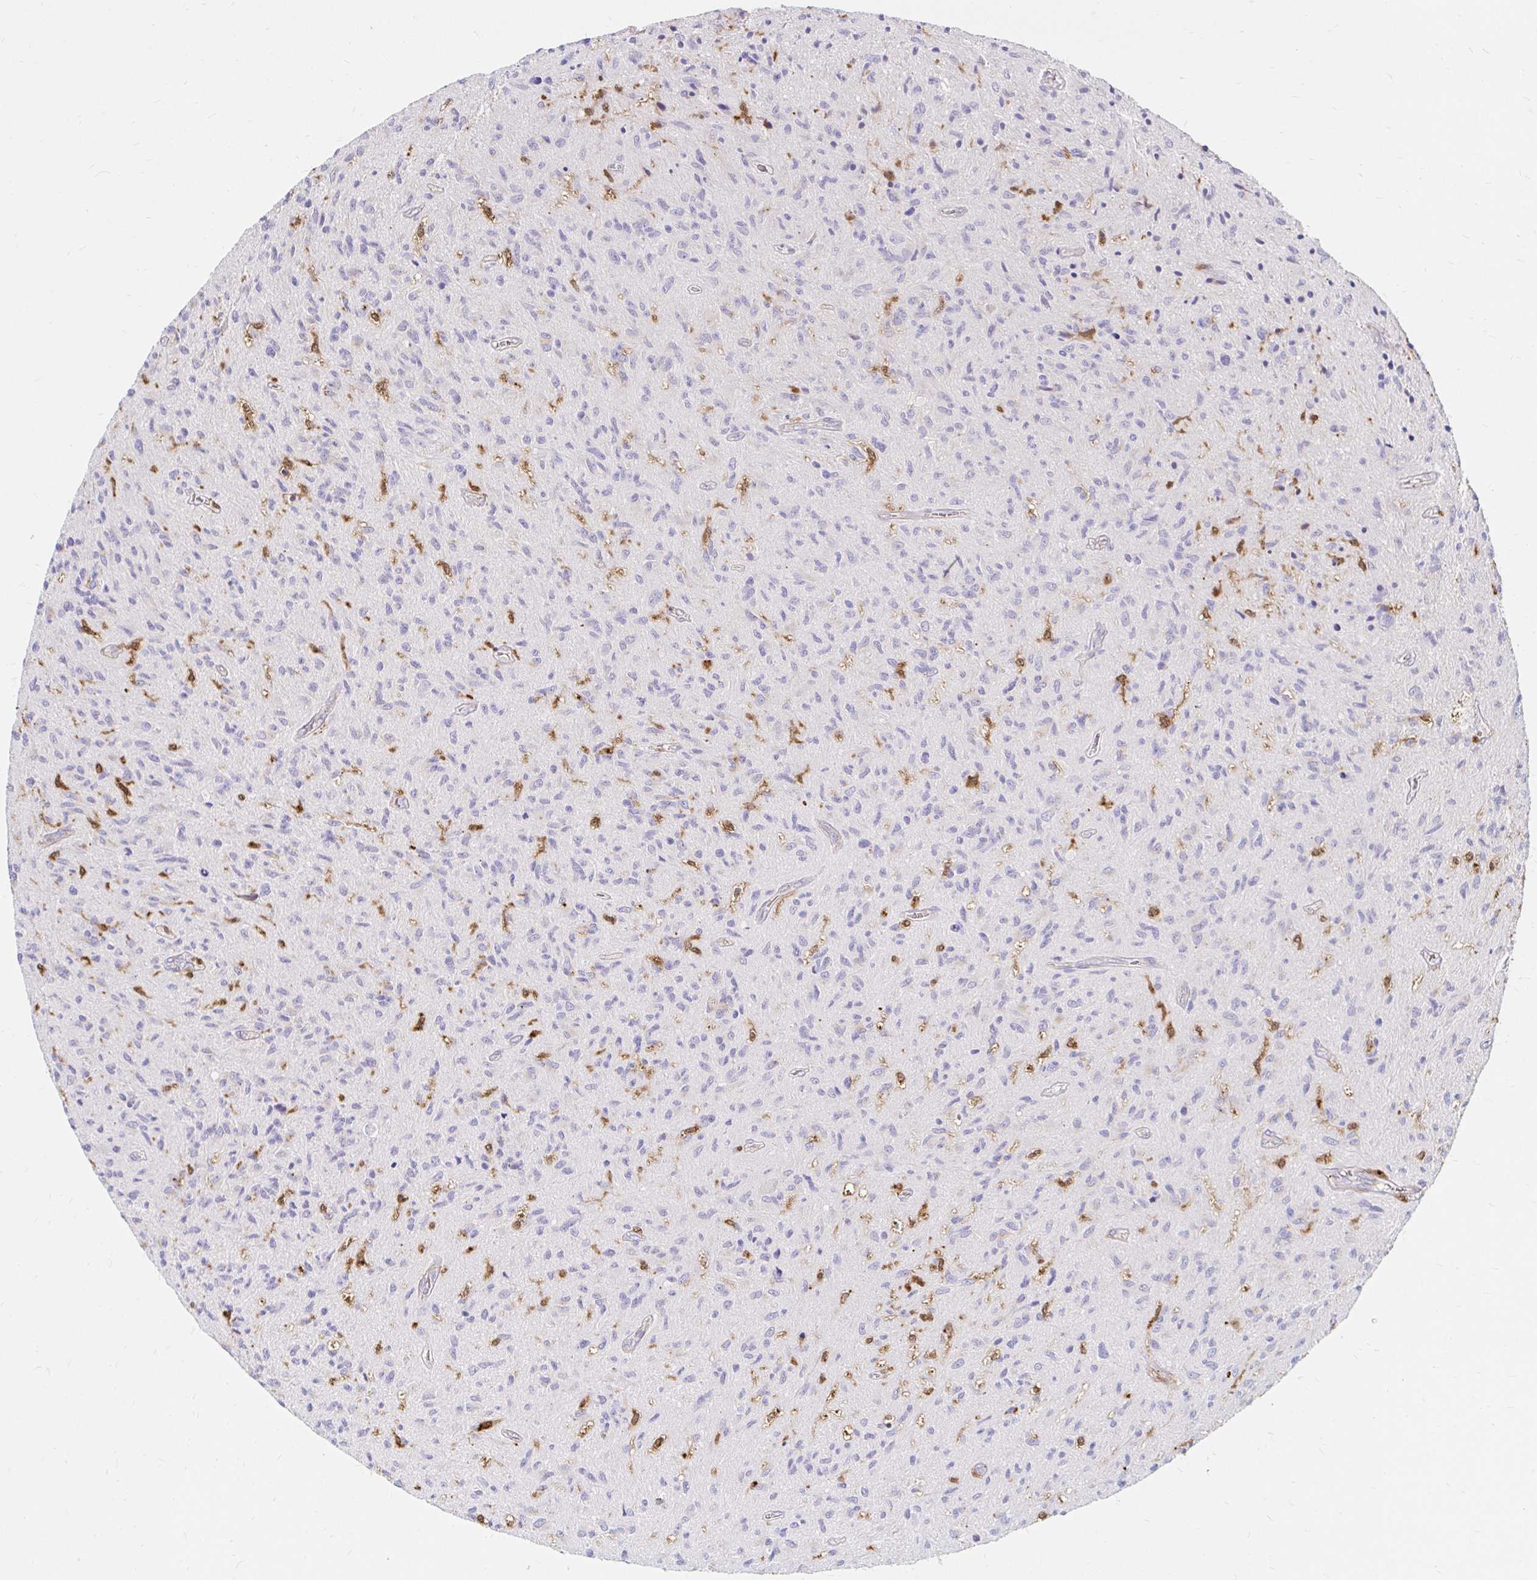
{"staining": {"intensity": "negative", "quantity": "none", "location": "none"}, "tissue": "glioma", "cell_type": "Tumor cells", "image_type": "cancer", "snomed": [{"axis": "morphology", "description": "Glioma, malignant, High grade"}, {"axis": "topography", "description": "Brain"}], "caption": "Immunohistochemistry image of neoplastic tissue: malignant glioma (high-grade) stained with DAB (3,3'-diaminobenzidine) displays no significant protein positivity in tumor cells. (DAB (3,3'-diaminobenzidine) immunohistochemistry (IHC) with hematoxylin counter stain).", "gene": "PYCARD", "patient": {"sex": "male", "age": 54}}